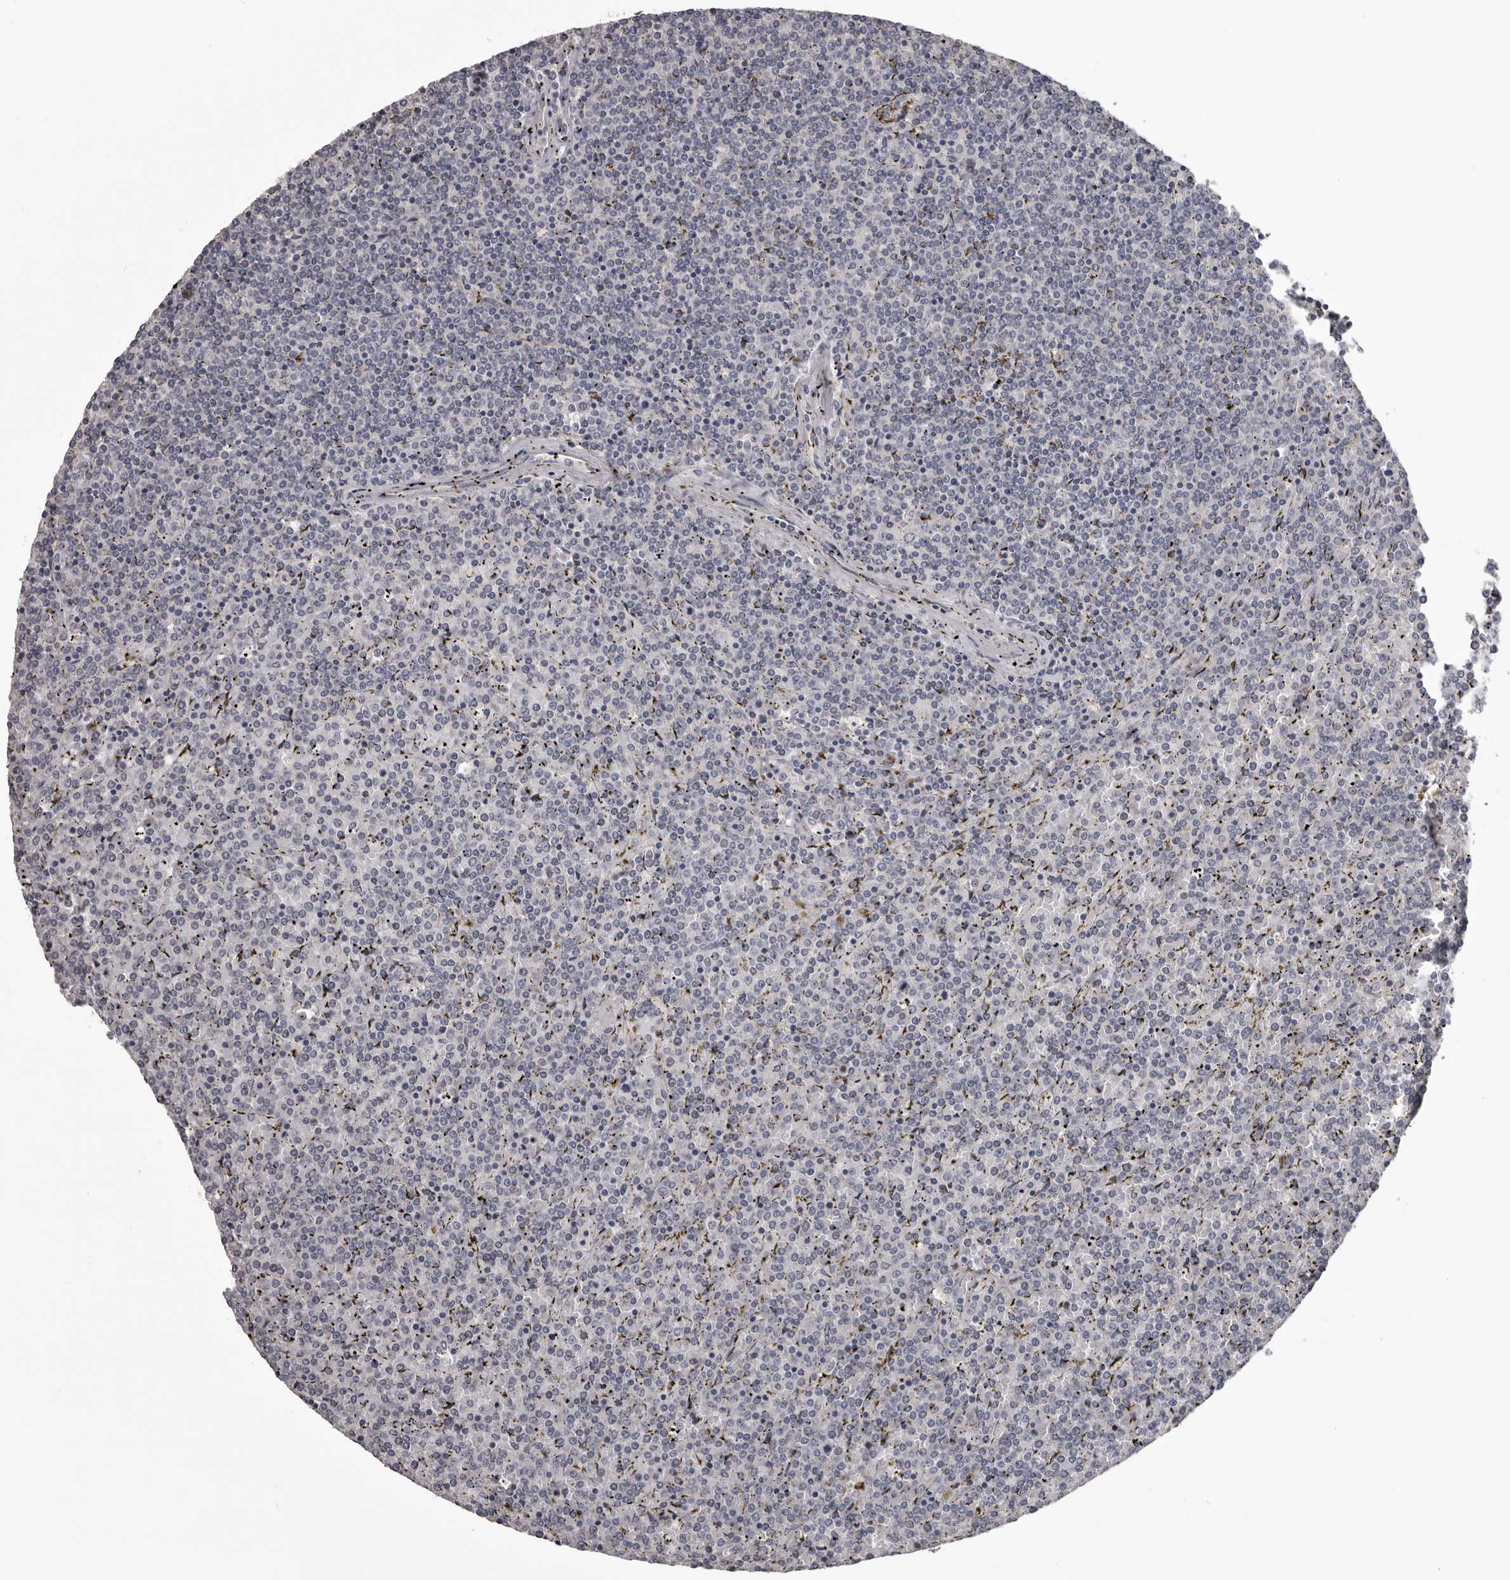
{"staining": {"intensity": "negative", "quantity": "none", "location": "none"}, "tissue": "lymphoma", "cell_type": "Tumor cells", "image_type": "cancer", "snomed": [{"axis": "morphology", "description": "Malignant lymphoma, non-Hodgkin's type, Low grade"}, {"axis": "topography", "description": "Spleen"}], "caption": "Immunohistochemistry of human lymphoma reveals no staining in tumor cells.", "gene": "LPAR6", "patient": {"sex": "female", "age": 19}}